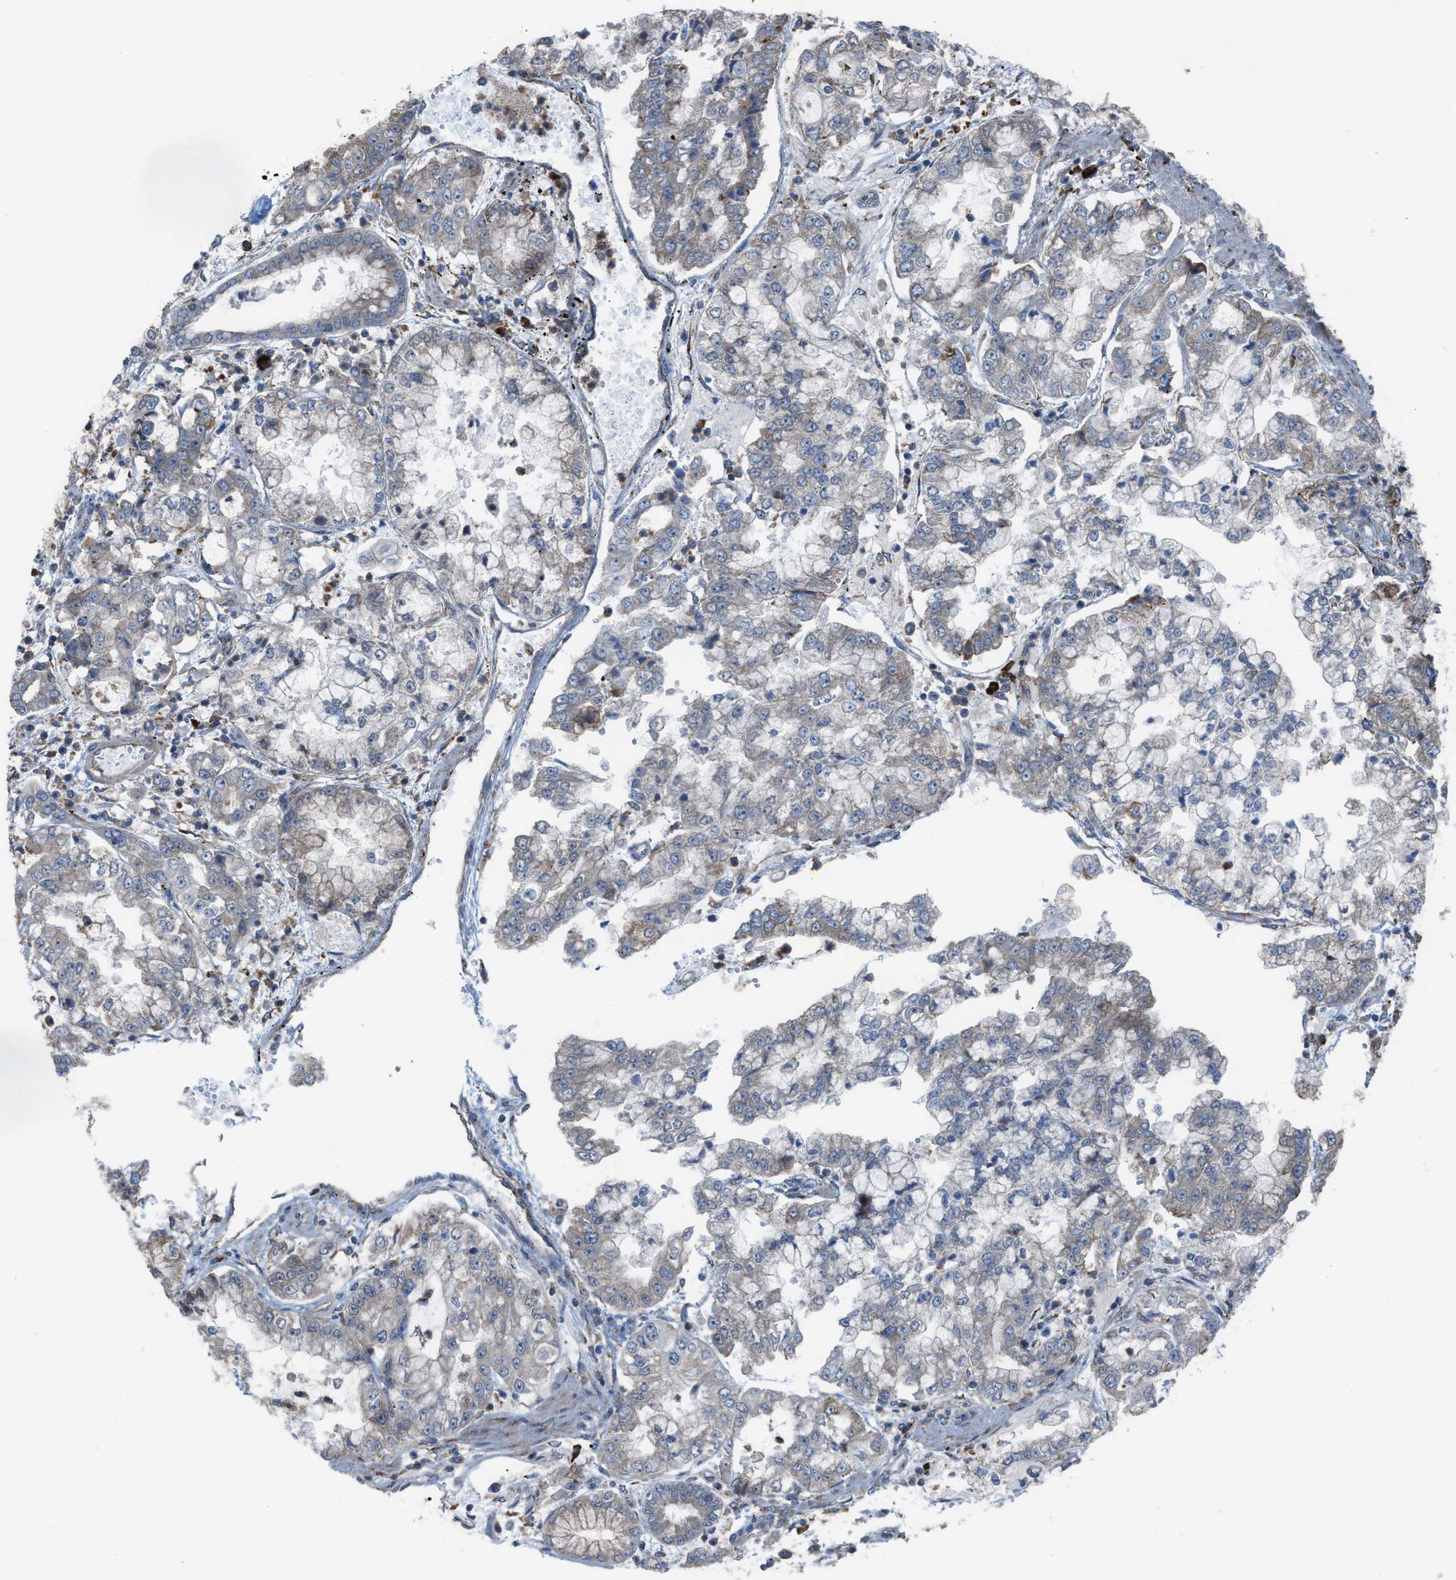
{"staining": {"intensity": "weak", "quantity": "<25%", "location": "cytoplasmic/membranous"}, "tissue": "stomach cancer", "cell_type": "Tumor cells", "image_type": "cancer", "snomed": [{"axis": "morphology", "description": "Adenocarcinoma, NOS"}, {"axis": "topography", "description": "Stomach"}], "caption": "A histopathology image of stomach adenocarcinoma stained for a protein demonstrates no brown staining in tumor cells.", "gene": "PLAA", "patient": {"sex": "male", "age": 76}}